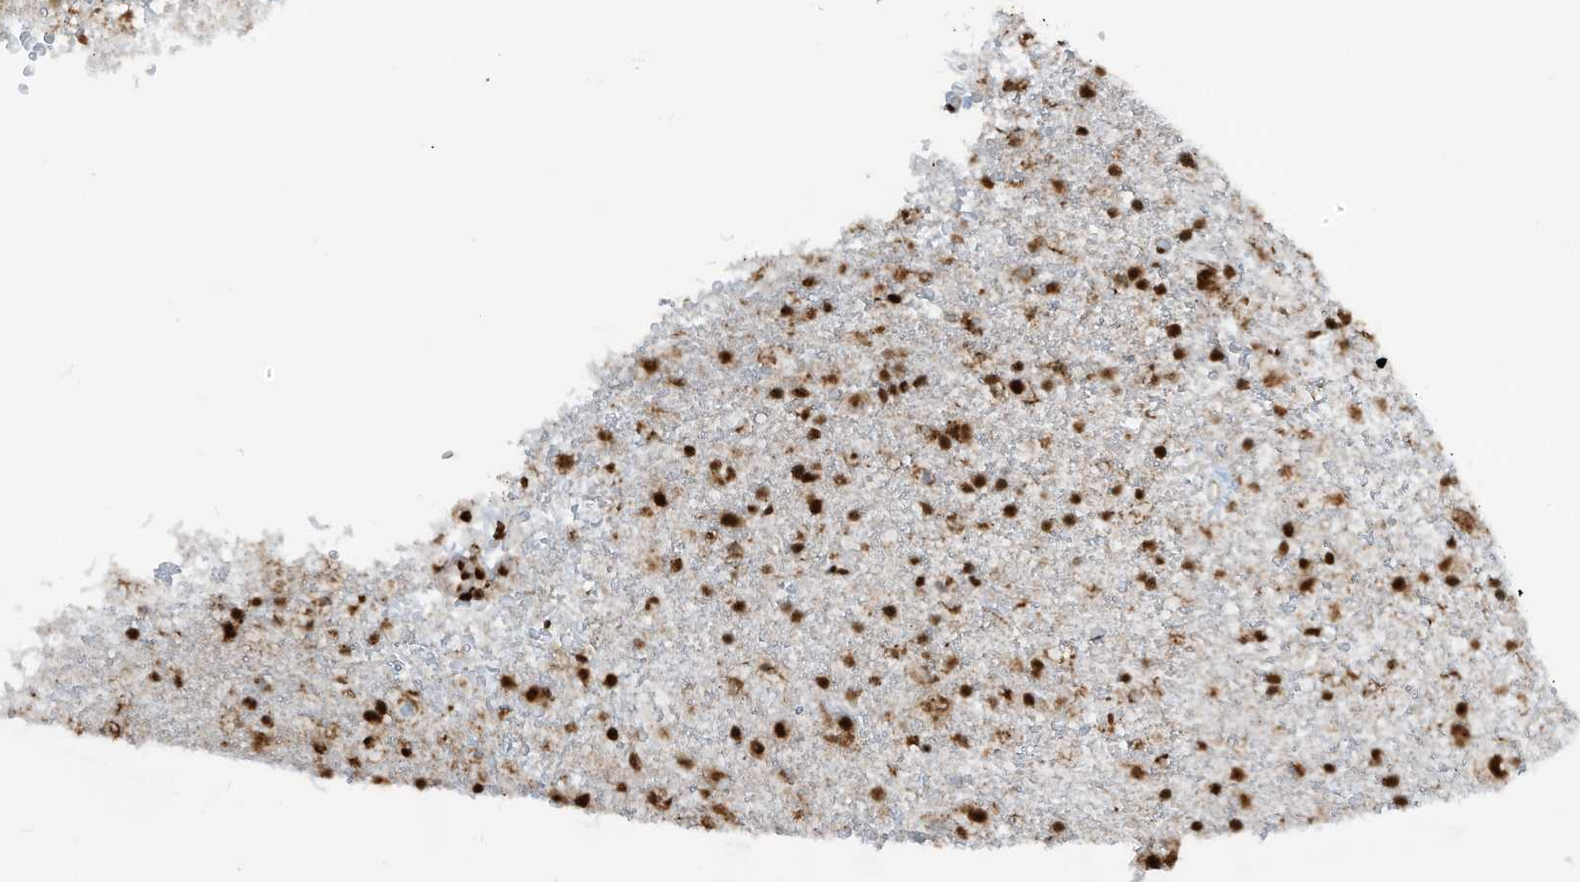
{"staining": {"intensity": "strong", "quantity": ">75%", "location": "nuclear"}, "tissue": "glioma", "cell_type": "Tumor cells", "image_type": "cancer", "snomed": [{"axis": "morphology", "description": "Glioma, malignant, Low grade"}, {"axis": "topography", "description": "Brain"}], "caption": "Immunohistochemistry (IHC) of human glioma demonstrates high levels of strong nuclear positivity in about >75% of tumor cells. The staining was performed using DAB (3,3'-diaminobenzidine) to visualize the protein expression in brown, while the nuclei were stained in blue with hematoxylin (Magnification: 20x).", "gene": "LBH", "patient": {"sex": "male", "age": 65}}